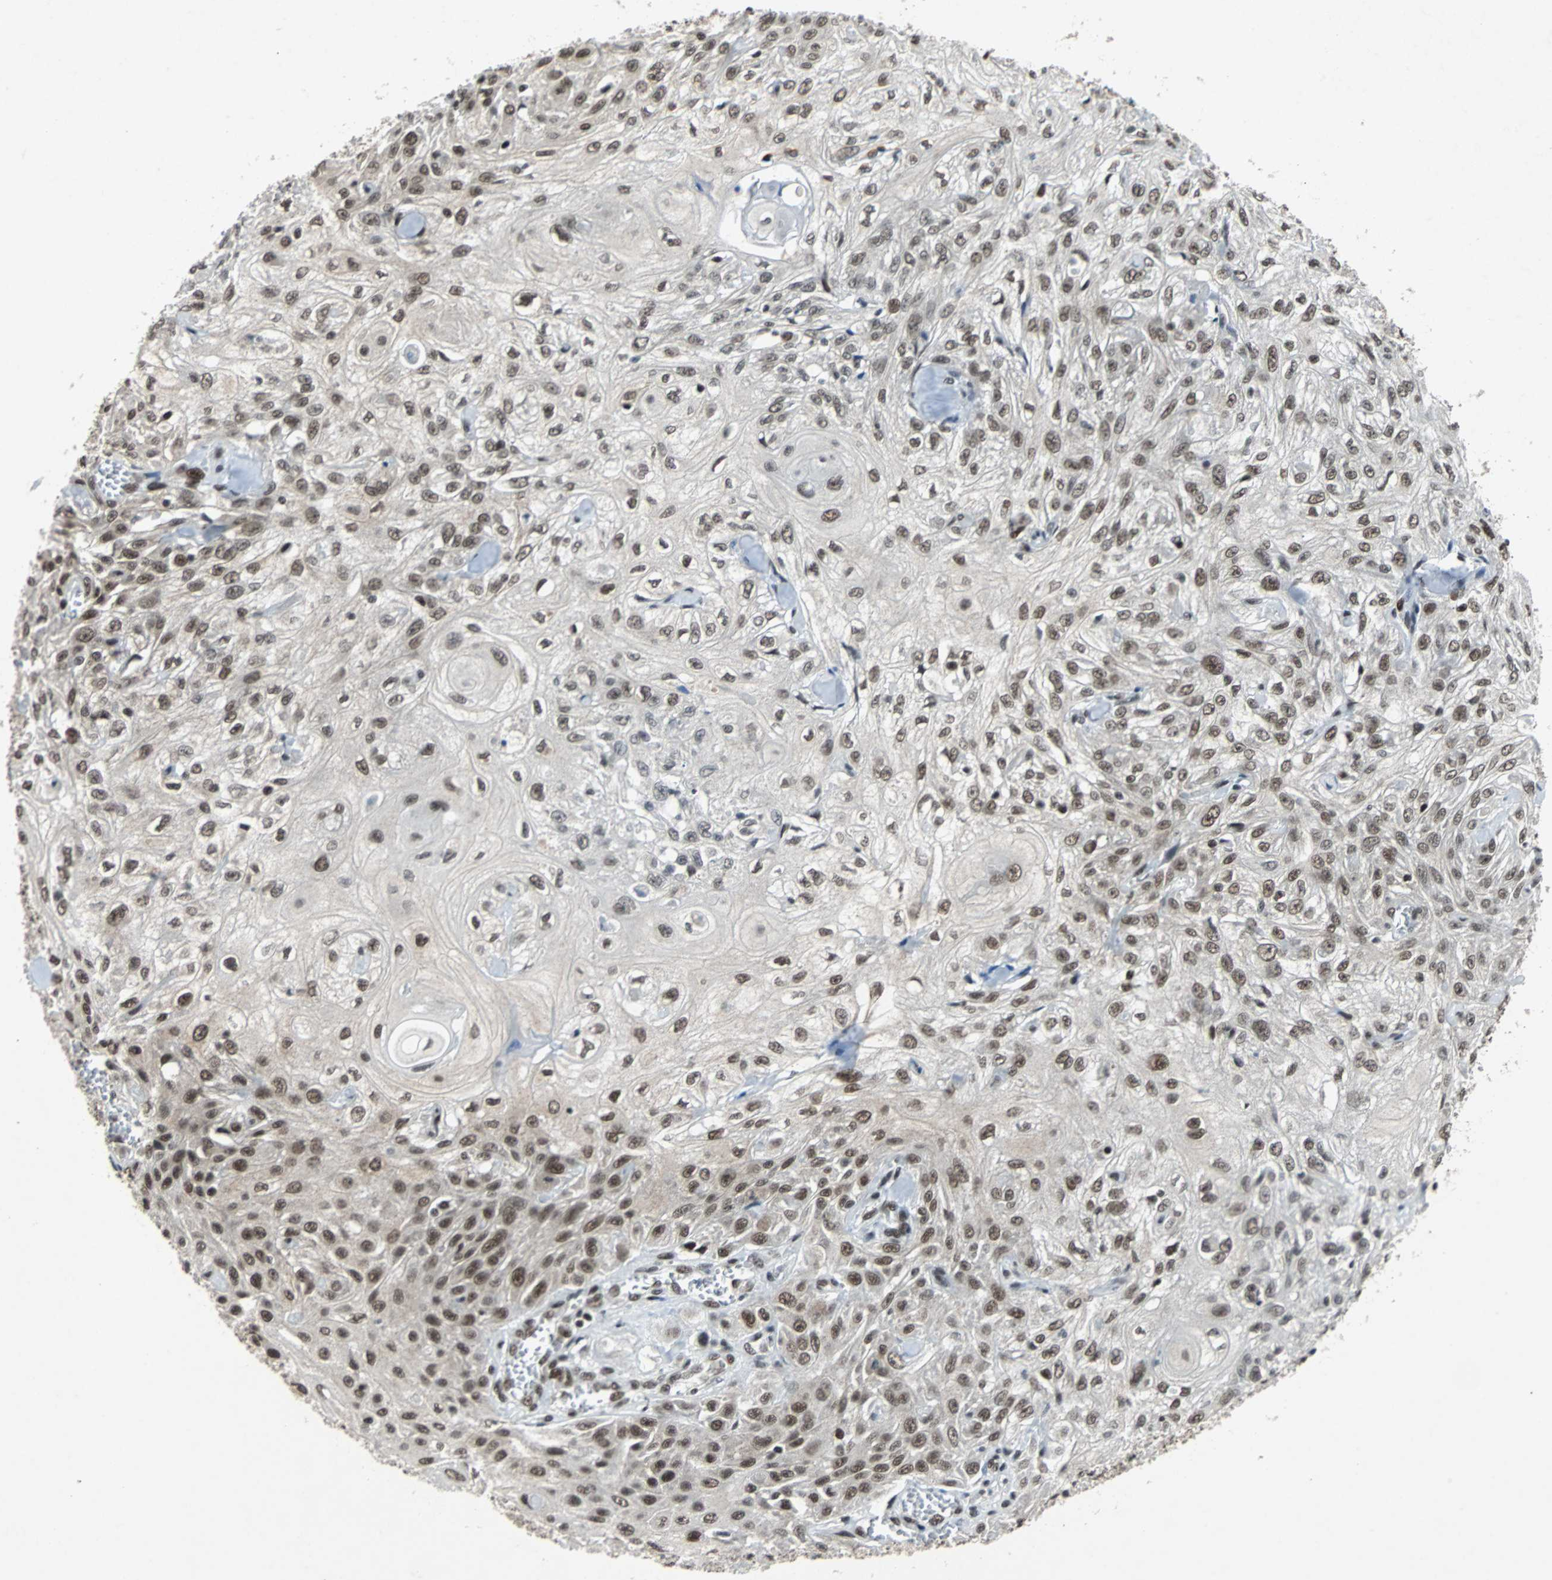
{"staining": {"intensity": "strong", "quantity": ">75%", "location": "cytoplasmic/membranous,nuclear"}, "tissue": "skin cancer", "cell_type": "Tumor cells", "image_type": "cancer", "snomed": [{"axis": "morphology", "description": "Squamous cell carcinoma, NOS"}, {"axis": "morphology", "description": "Squamous cell carcinoma, metastatic, NOS"}, {"axis": "topography", "description": "Skin"}, {"axis": "topography", "description": "Lymph node"}], "caption": "A histopathology image showing strong cytoplasmic/membranous and nuclear positivity in about >75% of tumor cells in skin cancer, as visualized by brown immunohistochemical staining.", "gene": "GATAD2A", "patient": {"sex": "male", "age": 75}}